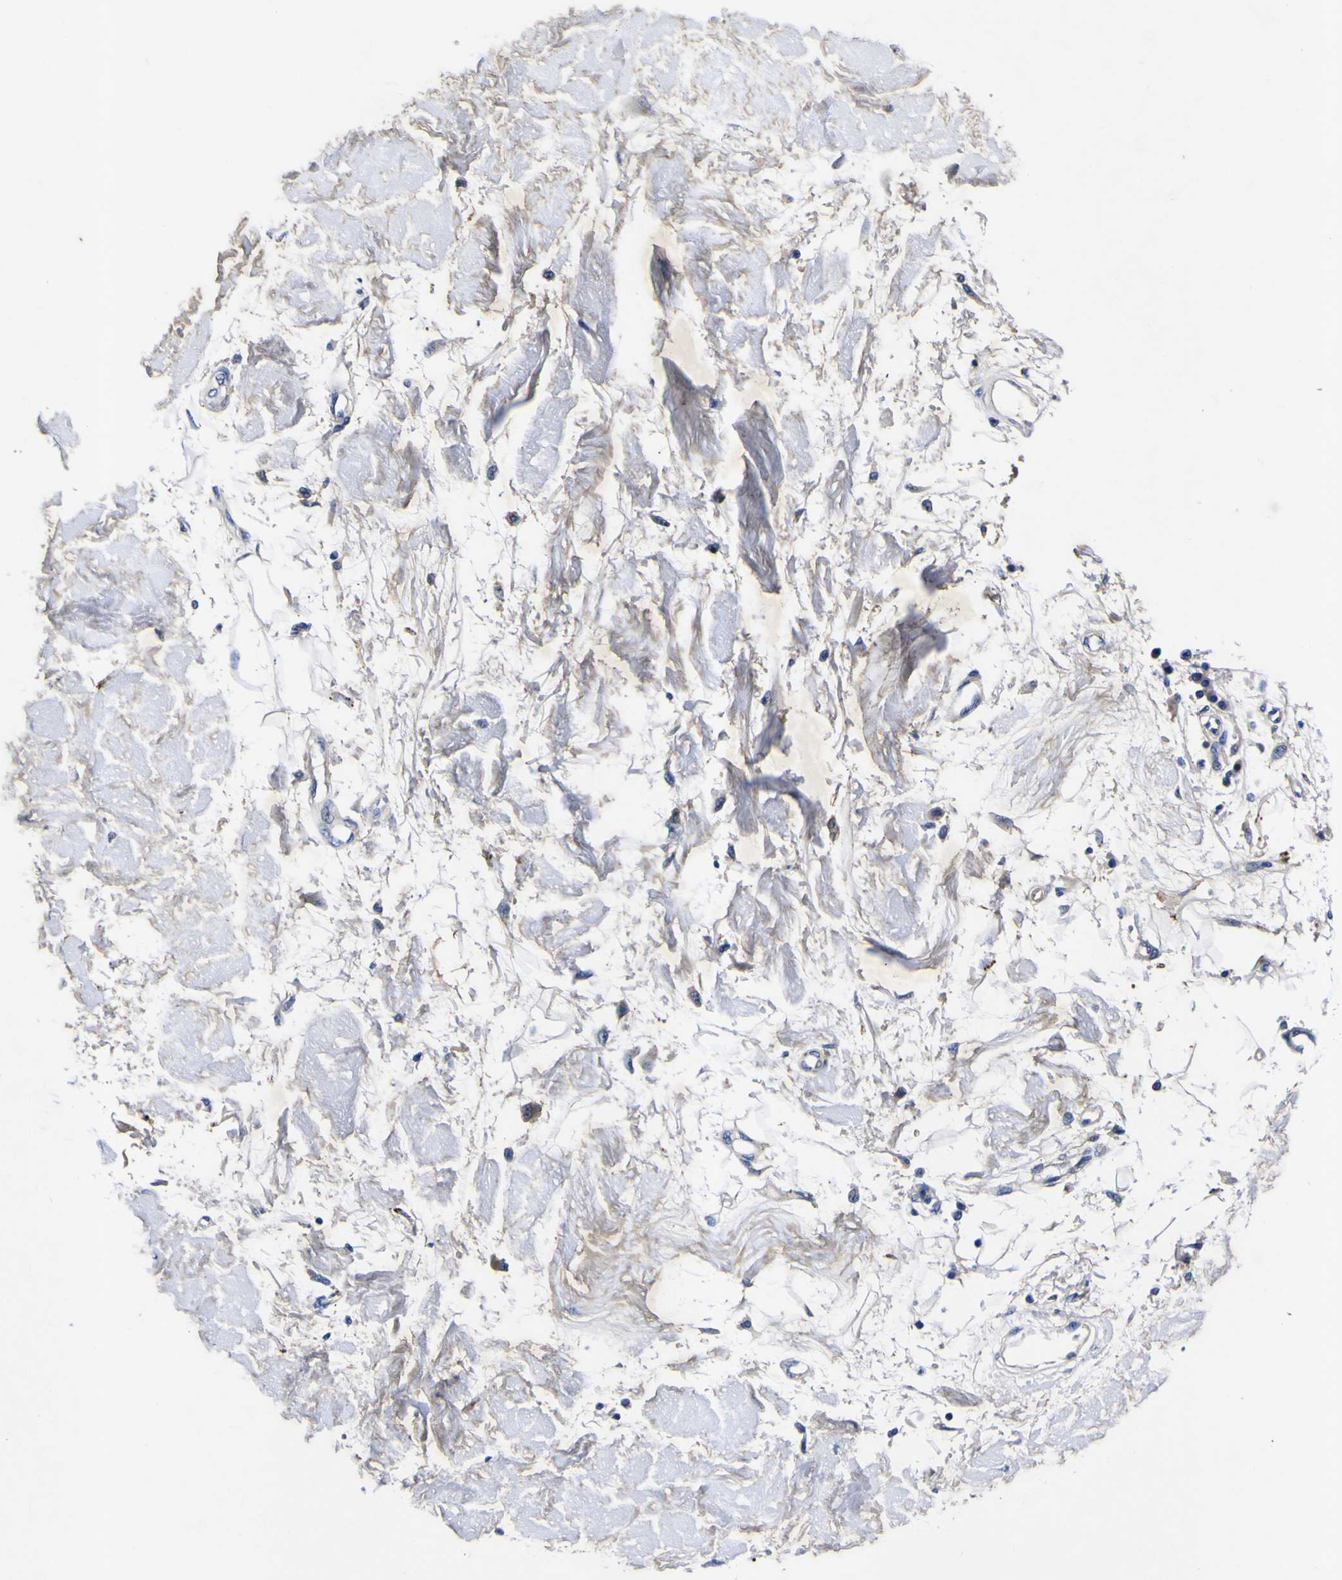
{"staining": {"intensity": "negative", "quantity": "none", "location": "none"}, "tissue": "adipose tissue", "cell_type": "Adipocytes", "image_type": "normal", "snomed": [{"axis": "morphology", "description": "Squamous cell carcinoma, NOS"}, {"axis": "topography", "description": "Skin"}], "caption": "High power microscopy histopathology image of an IHC micrograph of normal adipose tissue, revealing no significant staining in adipocytes.", "gene": "VASN", "patient": {"sex": "male", "age": 83}}